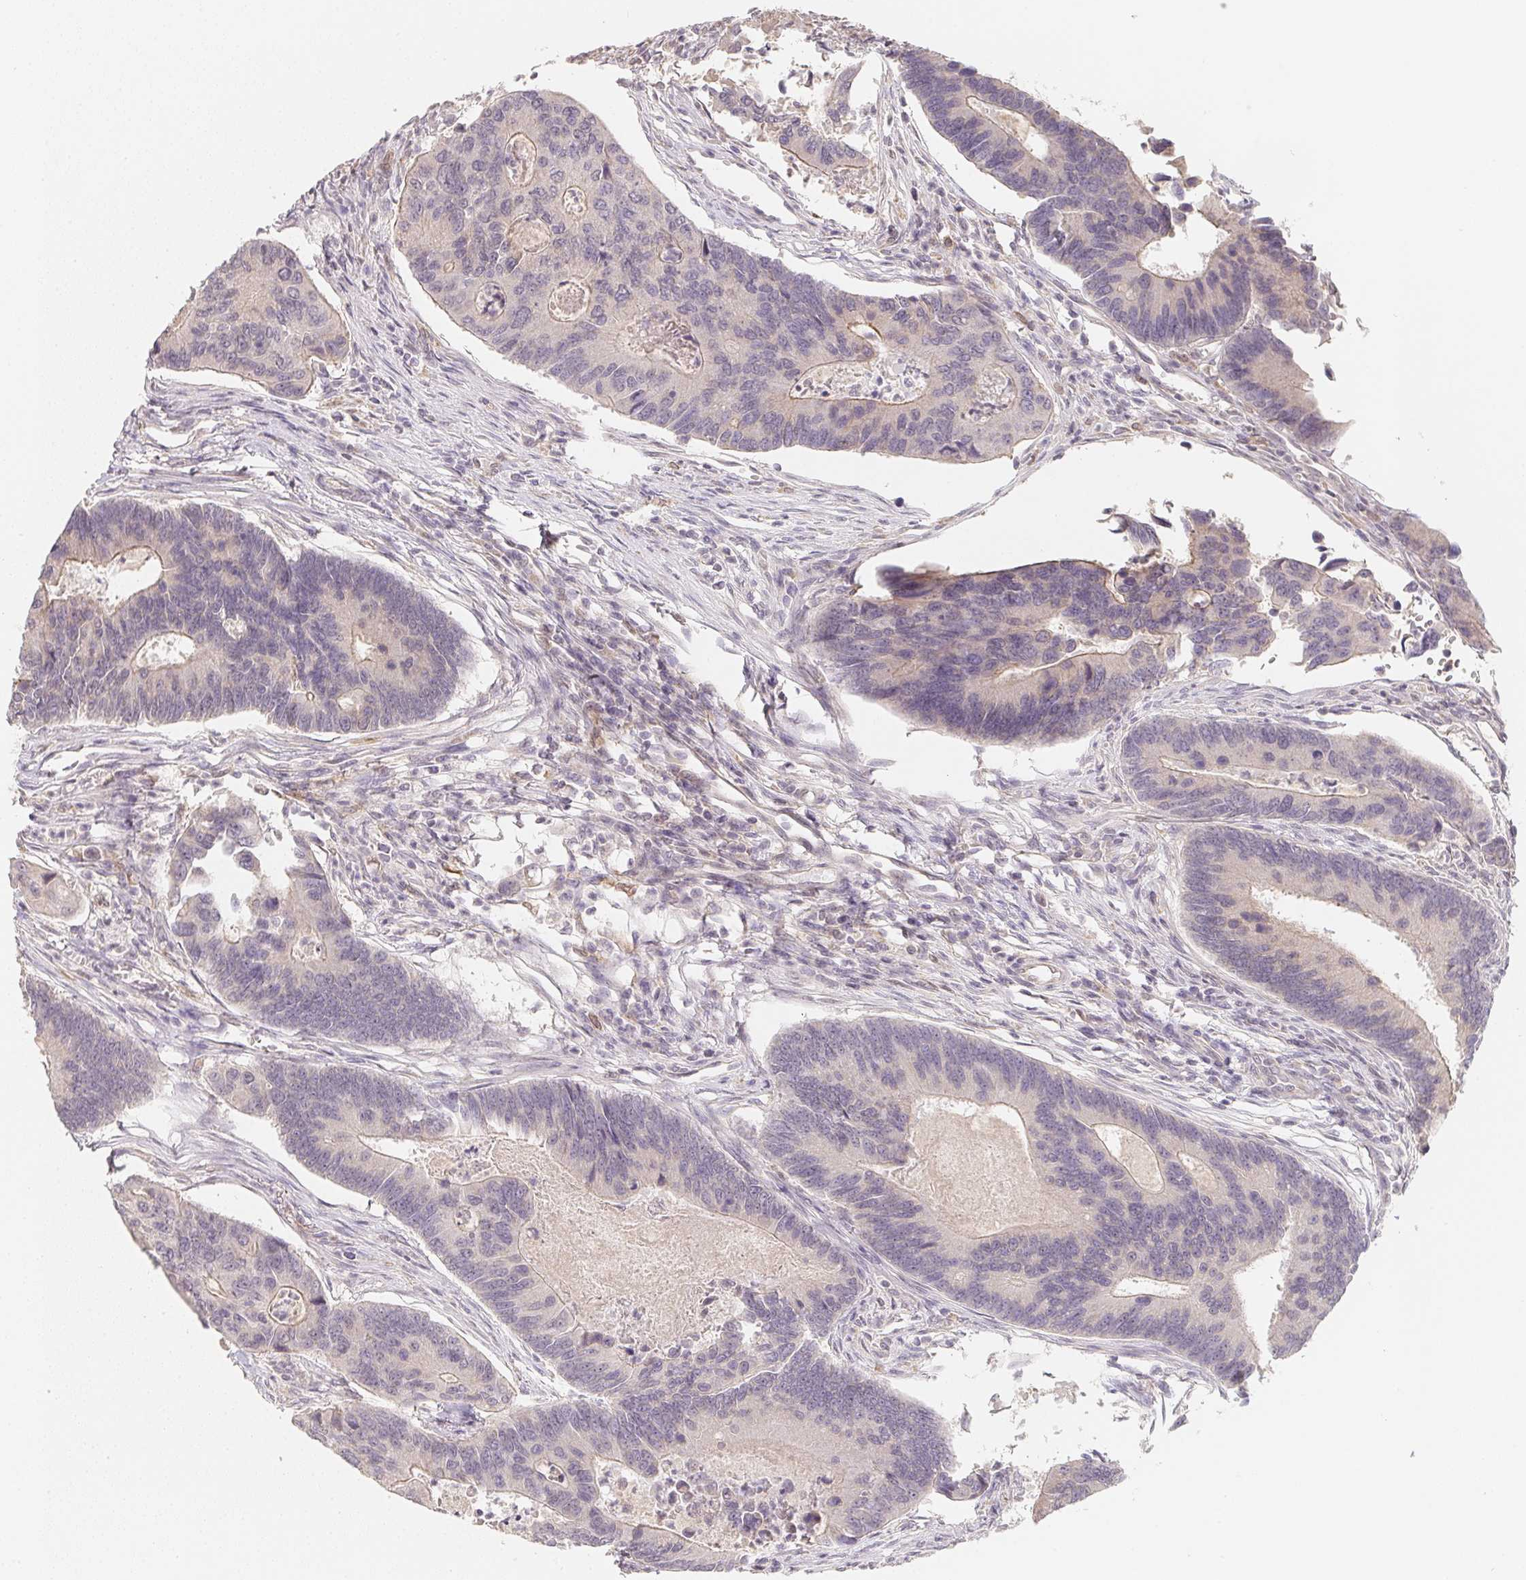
{"staining": {"intensity": "weak", "quantity": "25%-75%", "location": "cytoplasmic/membranous"}, "tissue": "colorectal cancer", "cell_type": "Tumor cells", "image_type": "cancer", "snomed": [{"axis": "morphology", "description": "Adenocarcinoma, NOS"}, {"axis": "topography", "description": "Colon"}], "caption": "The immunohistochemical stain shows weak cytoplasmic/membranous staining in tumor cells of colorectal cancer (adenocarcinoma) tissue.", "gene": "SOAT1", "patient": {"sex": "female", "age": 67}}